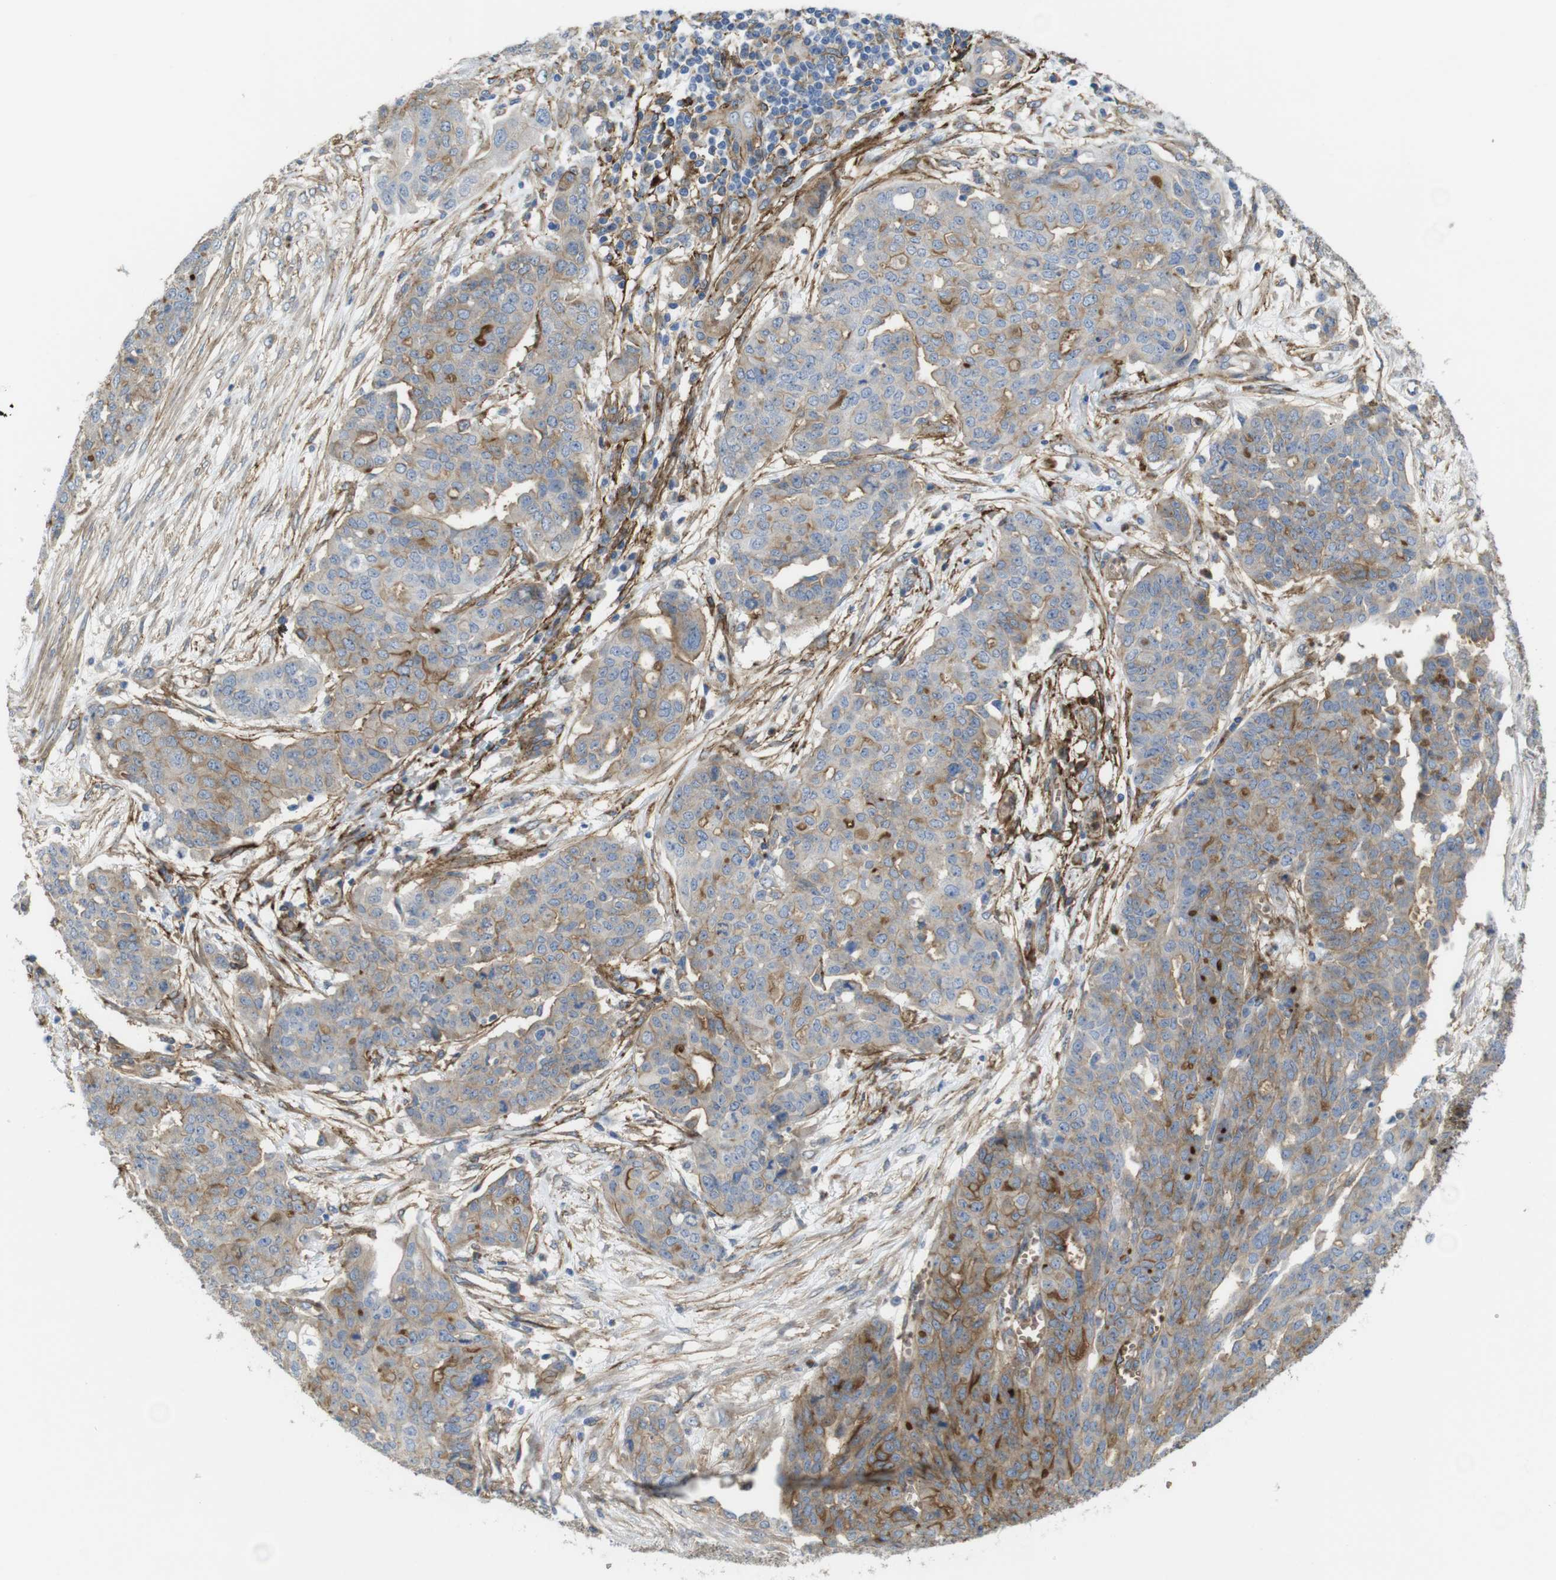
{"staining": {"intensity": "moderate", "quantity": "25%-75%", "location": "cytoplasmic/membranous"}, "tissue": "ovarian cancer", "cell_type": "Tumor cells", "image_type": "cancer", "snomed": [{"axis": "morphology", "description": "Cystadenocarcinoma, serous, NOS"}, {"axis": "topography", "description": "Soft tissue"}, {"axis": "topography", "description": "Ovary"}], "caption": "Immunohistochemical staining of human ovarian cancer (serous cystadenocarcinoma) displays moderate cytoplasmic/membranous protein staining in about 25%-75% of tumor cells.", "gene": "CYBRD1", "patient": {"sex": "female", "age": 57}}